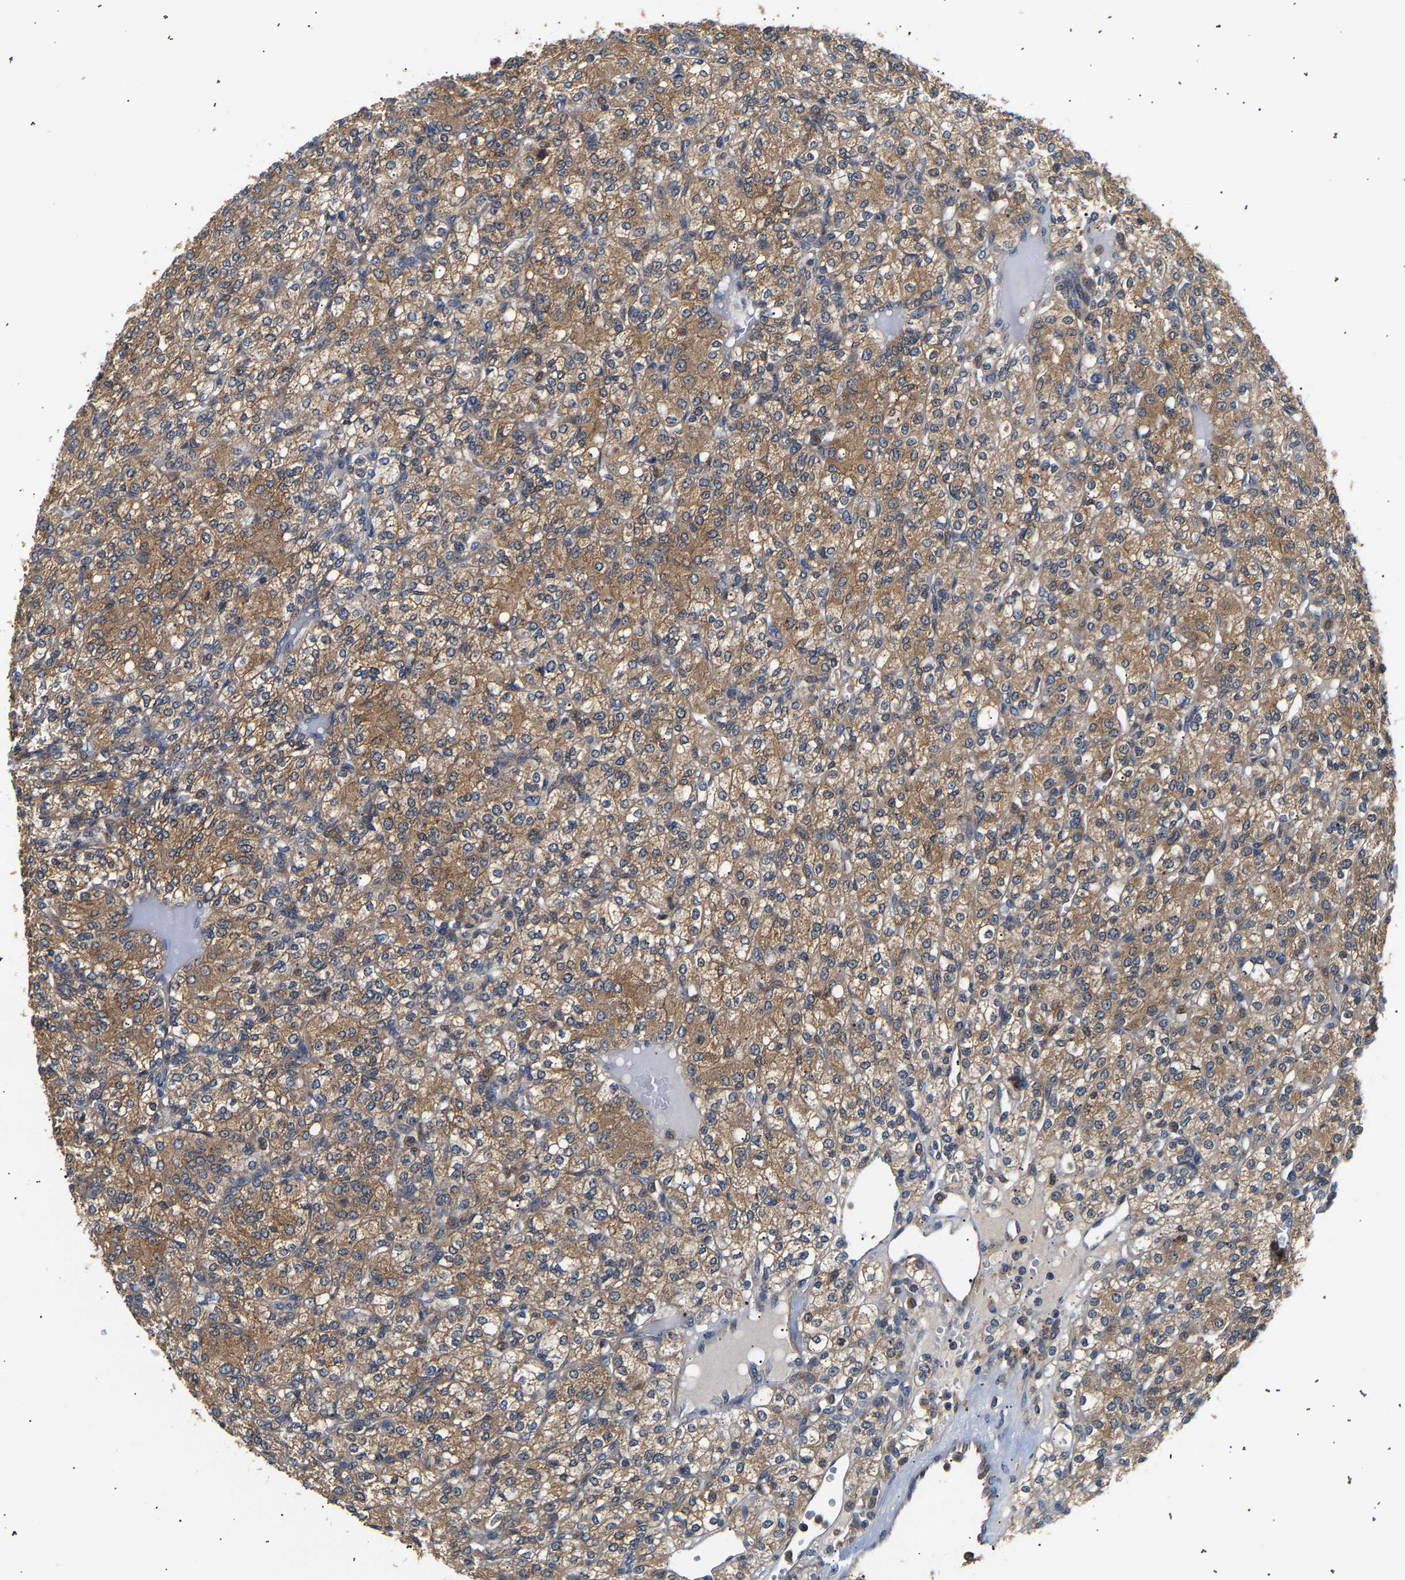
{"staining": {"intensity": "moderate", "quantity": ">75%", "location": "cytoplasmic/membranous"}, "tissue": "renal cancer", "cell_type": "Tumor cells", "image_type": "cancer", "snomed": [{"axis": "morphology", "description": "Adenocarcinoma, NOS"}, {"axis": "topography", "description": "Kidney"}], "caption": "The photomicrograph demonstrates immunohistochemical staining of renal cancer (adenocarcinoma). There is moderate cytoplasmic/membranous expression is identified in about >75% of tumor cells.", "gene": "PPID", "patient": {"sex": "male", "age": 77}}